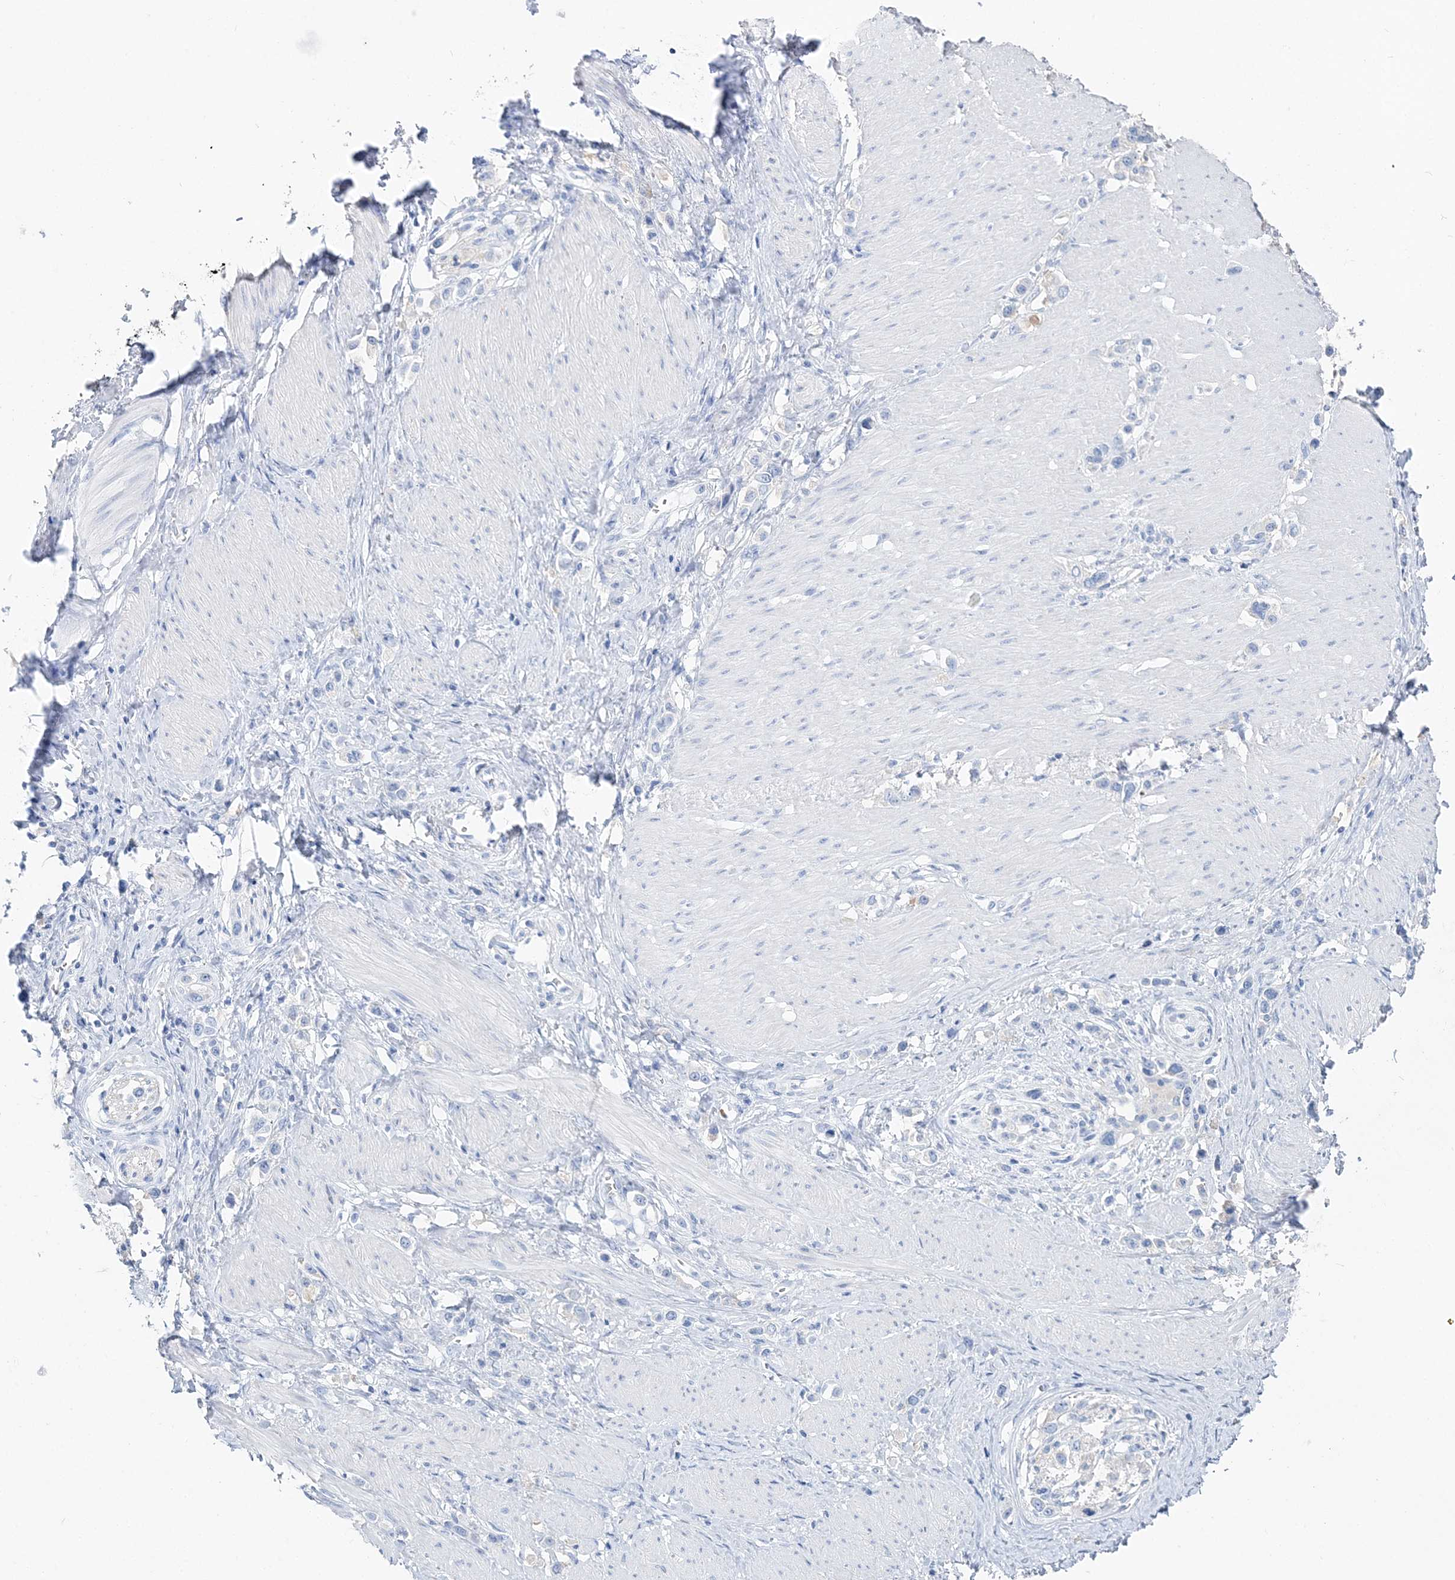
{"staining": {"intensity": "negative", "quantity": "none", "location": "none"}, "tissue": "stomach cancer", "cell_type": "Tumor cells", "image_type": "cancer", "snomed": [{"axis": "morphology", "description": "Normal tissue, NOS"}, {"axis": "morphology", "description": "Adenocarcinoma, NOS"}, {"axis": "topography", "description": "Stomach, upper"}, {"axis": "topography", "description": "Stomach"}], "caption": "Stomach cancer was stained to show a protein in brown. There is no significant expression in tumor cells.", "gene": "TSPYL6", "patient": {"sex": "female", "age": 65}}